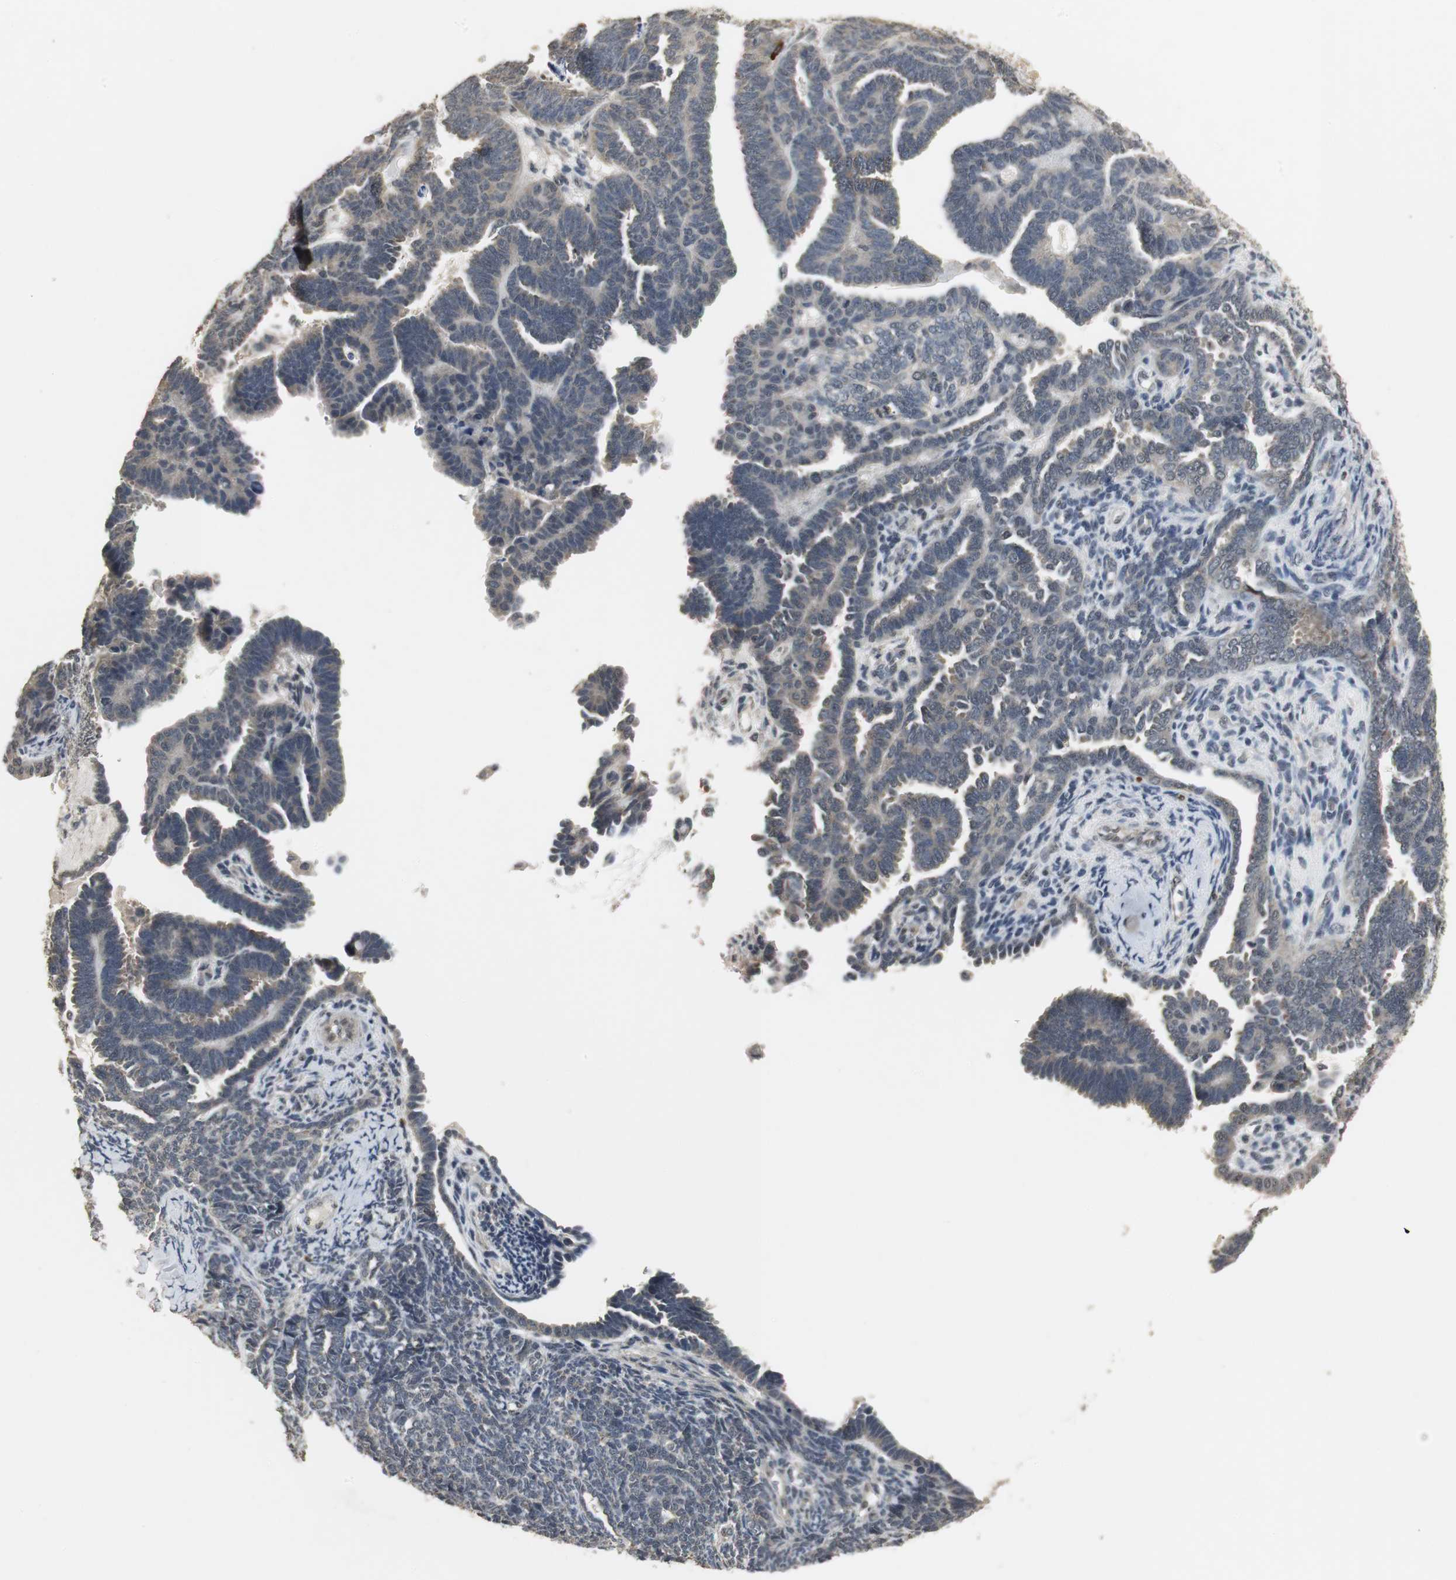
{"staining": {"intensity": "negative", "quantity": "none", "location": "none"}, "tissue": "endometrial cancer", "cell_type": "Tumor cells", "image_type": "cancer", "snomed": [{"axis": "morphology", "description": "Neoplasm, malignant, NOS"}, {"axis": "topography", "description": "Endometrium"}], "caption": "Micrograph shows no protein expression in tumor cells of endometrial cancer tissue.", "gene": "ELOA", "patient": {"sex": "female", "age": 74}}